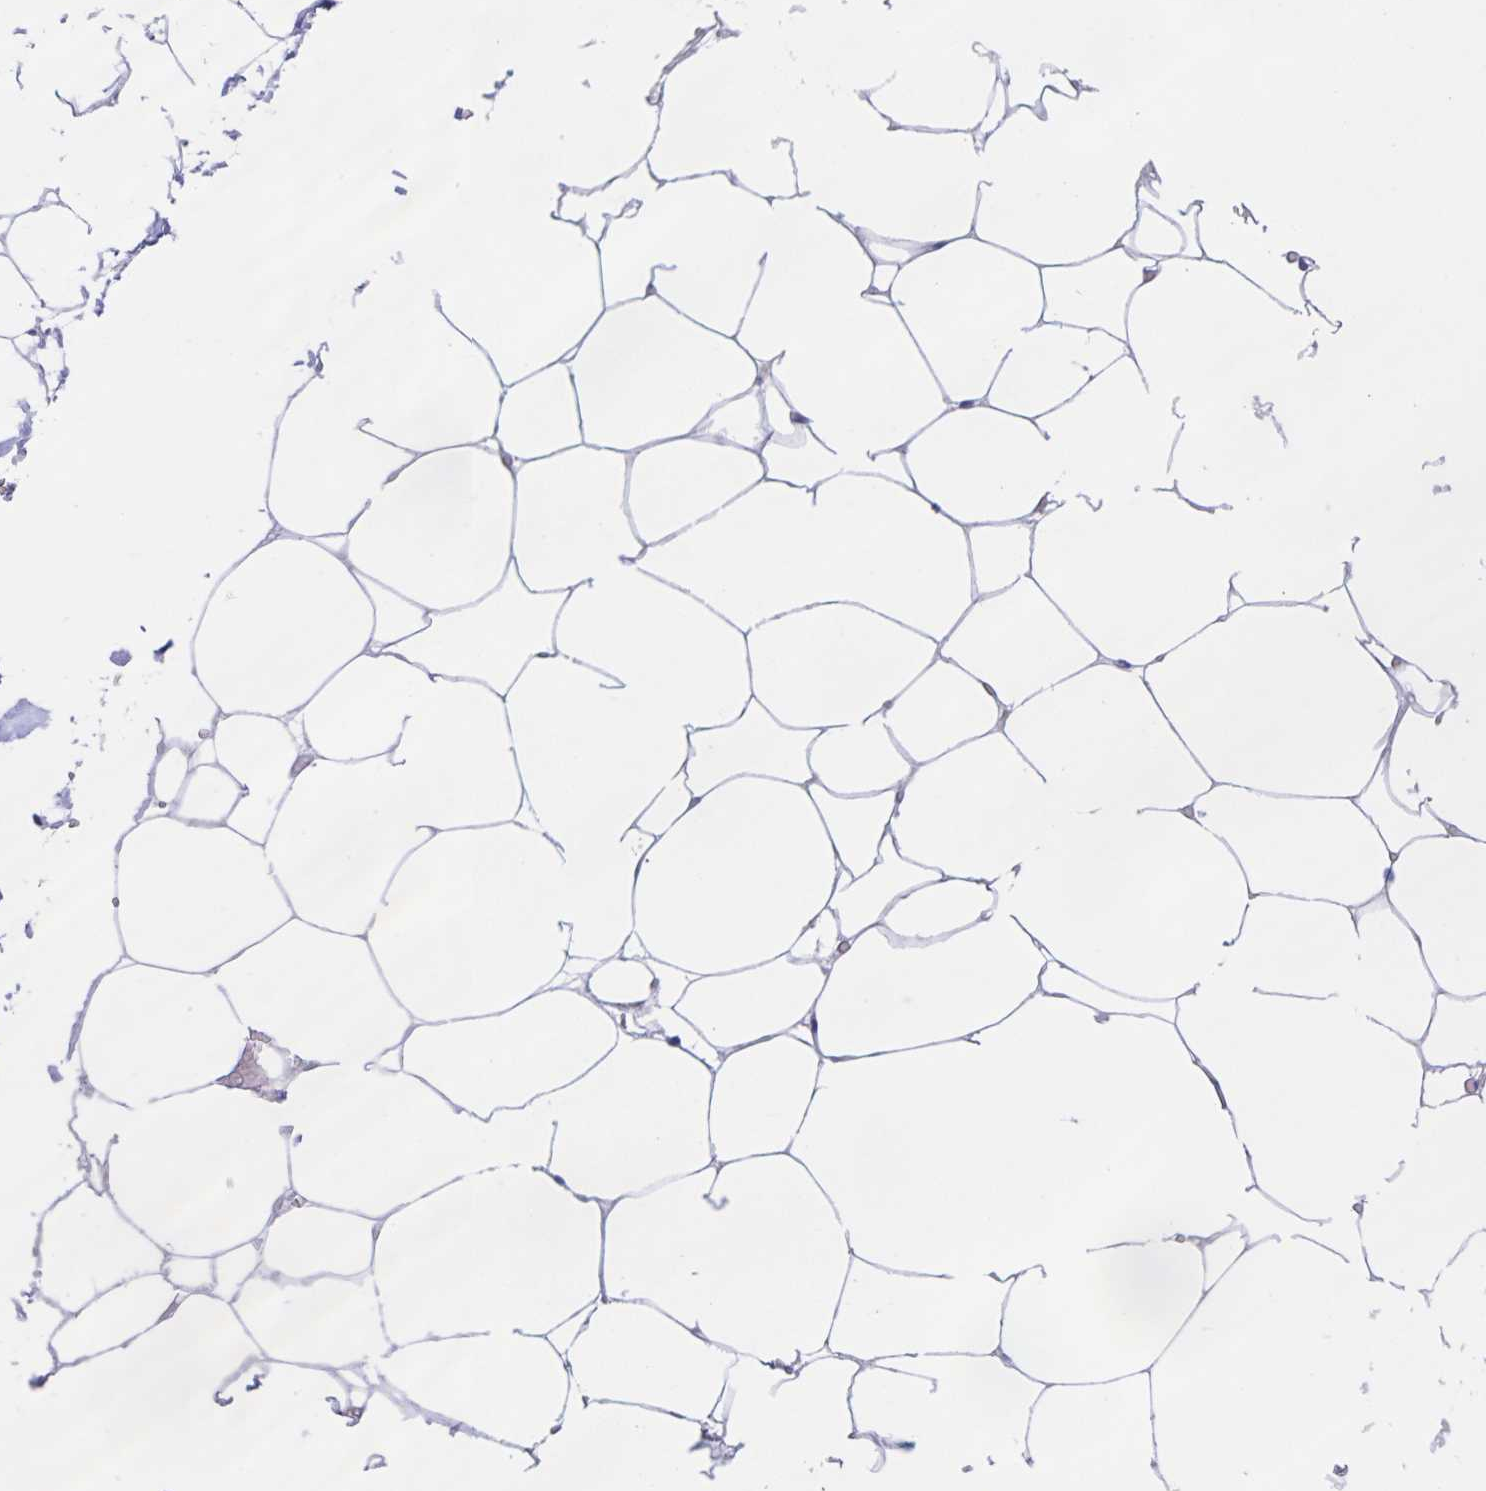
{"staining": {"intensity": "negative", "quantity": "none", "location": "none"}, "tissue": "adipose tissue", "cell_type": "Adipocytes", "image_type": "normal", "snomed": [{"axis": "morphology", "description": "Normal tissue, NOS"}, {"axis": "topography", "description": "Adipose tissue"}, {"axis": "topography", "description": "Vascular tissue"}, {"axis": "topography", "description": "Rectum"}, {"axis": "topography", "description": "Peripheral nerve tissue"}], "caption": "Photomicrograph shows no significant protein positivity in adipocytes of unremarkable adipose tissue.", "gene": "DMGDH", "patient": {"sex": "female", "age": 69}}